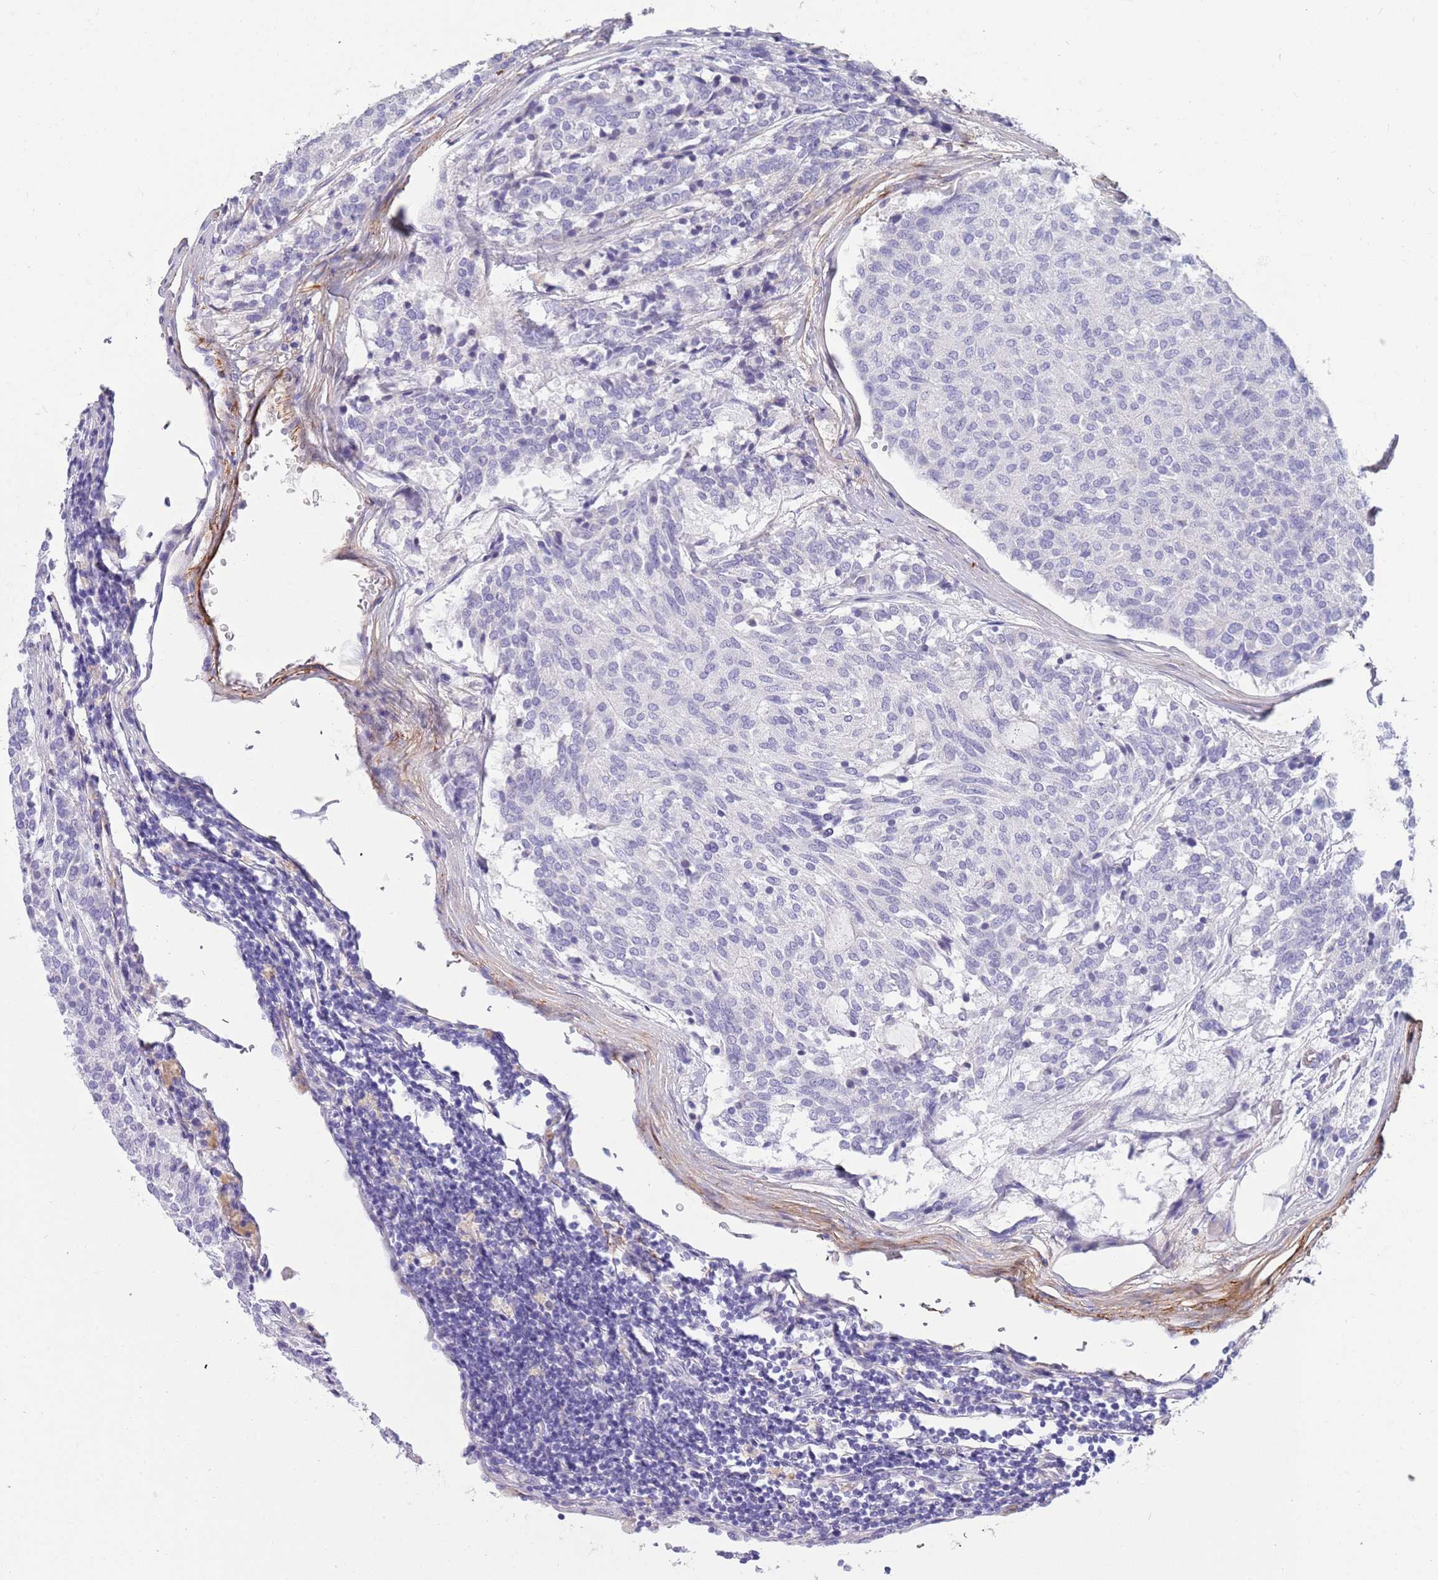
{"staining": {"intensity": "negative", "quantity": "none", "location": "none"}, "tissue": "carcinoid", "cell_type": "Tumor cells", "image_type": "cancer", "snomed": [{"axis": "morphology", "description": "Carcinoid, malignant, NOS"}, {"axis": "topography", "description": "Pancreas"}], "caption": "Tumor cells are negative for brown protein staining in carcinoid.", "gene": "LEPROTL1", "patient": {"sex": "female", "age": 54}}